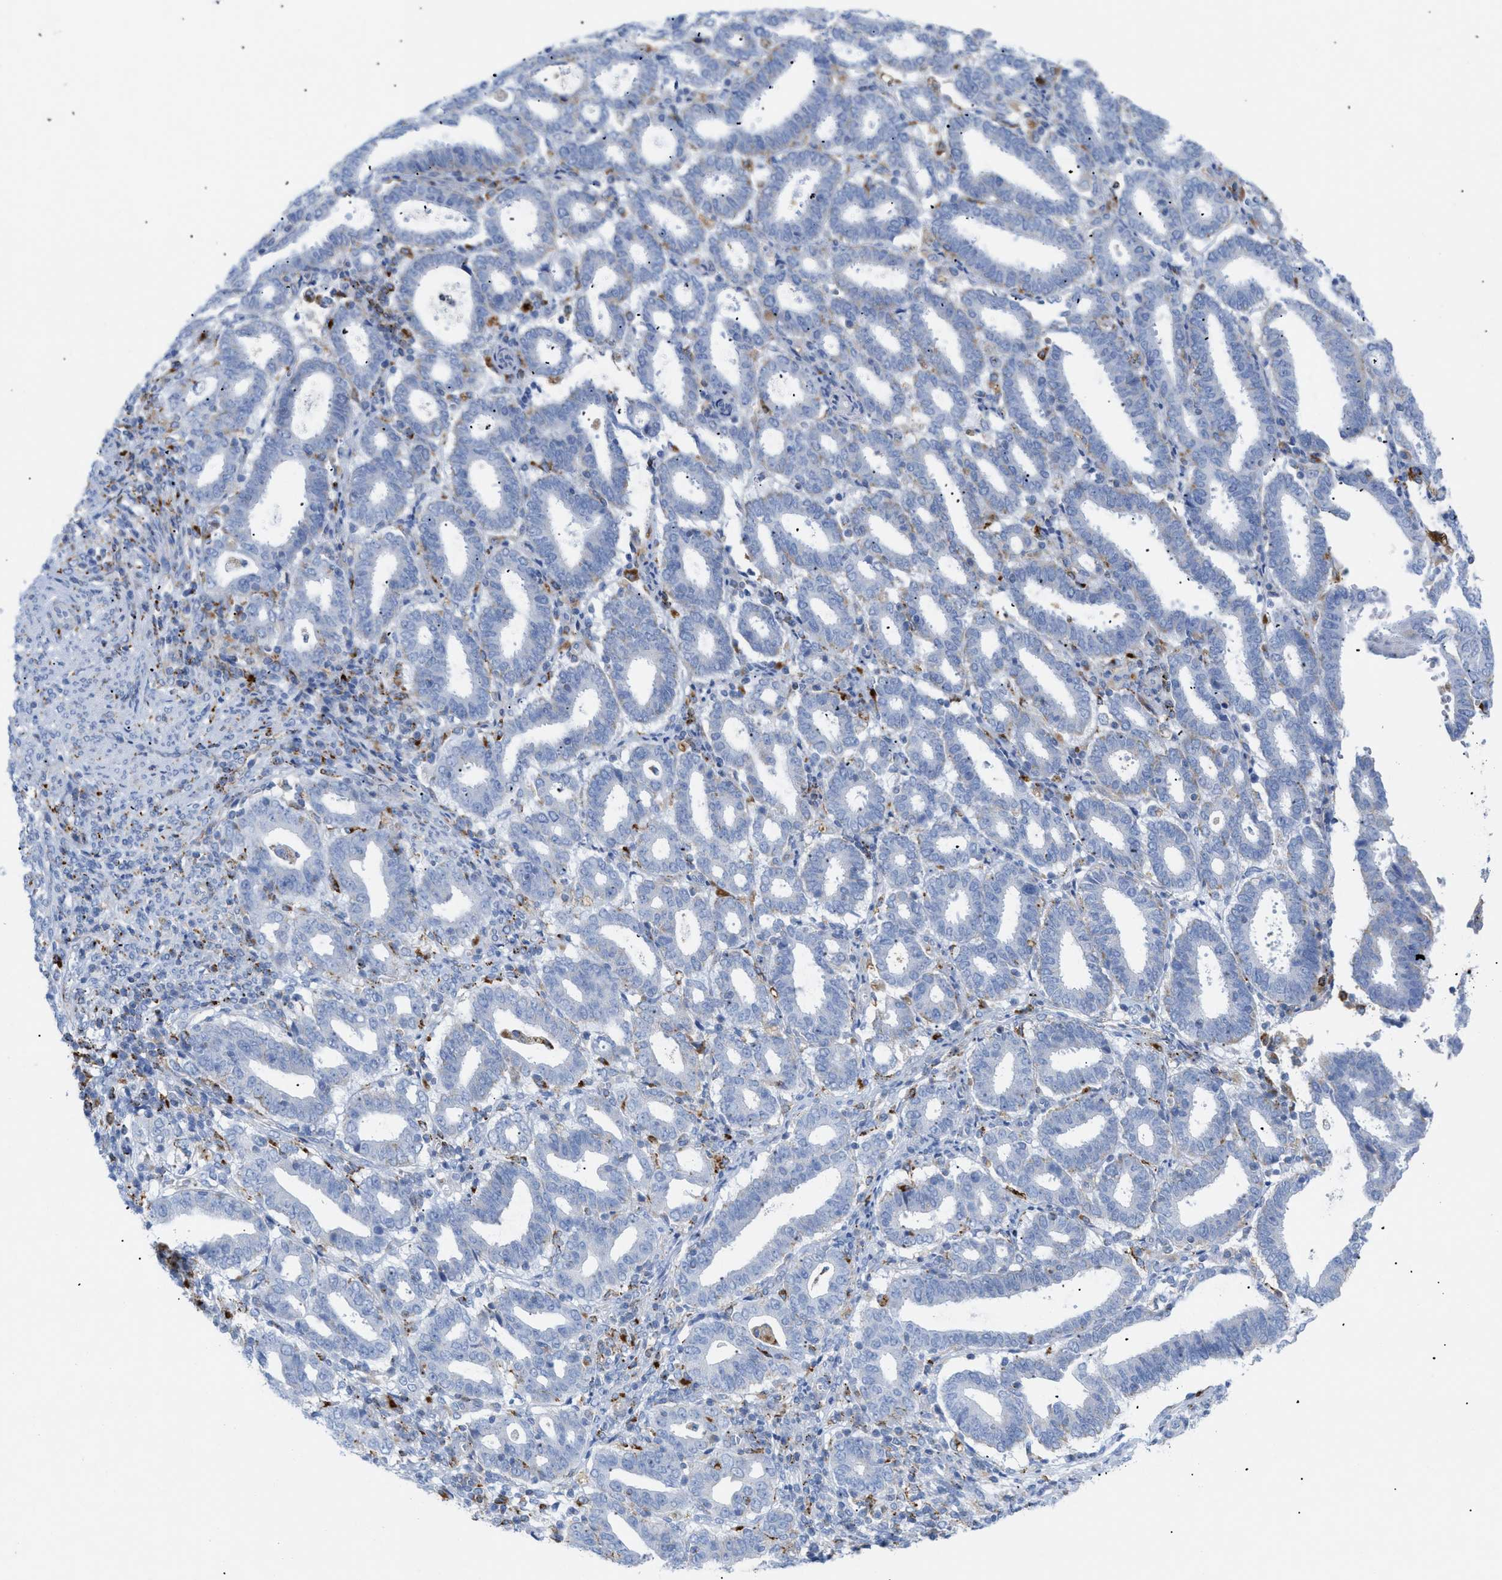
{"staining": {"intensity": "negative", "quantity": "none", "location": "none"}, "tissue": "endometrial cancer", "cell_type": "Tumor cells", "image_type": "cancer", "snomed": [{"axis": "morphology", "description": "Adenocarcinoma, NOS"}, {"axis": "topography", "description": "Uterus"}], "caption": "Histopathology image shows no protein staining in tumor cells of endometrial adenocarcinoma tissue. The staining is performed using DAB brown chromogen with nuclei counter-stained in using hematoxylin.", "gene": "DRAM2", "patient": {"sex": "female", "age": 83}}